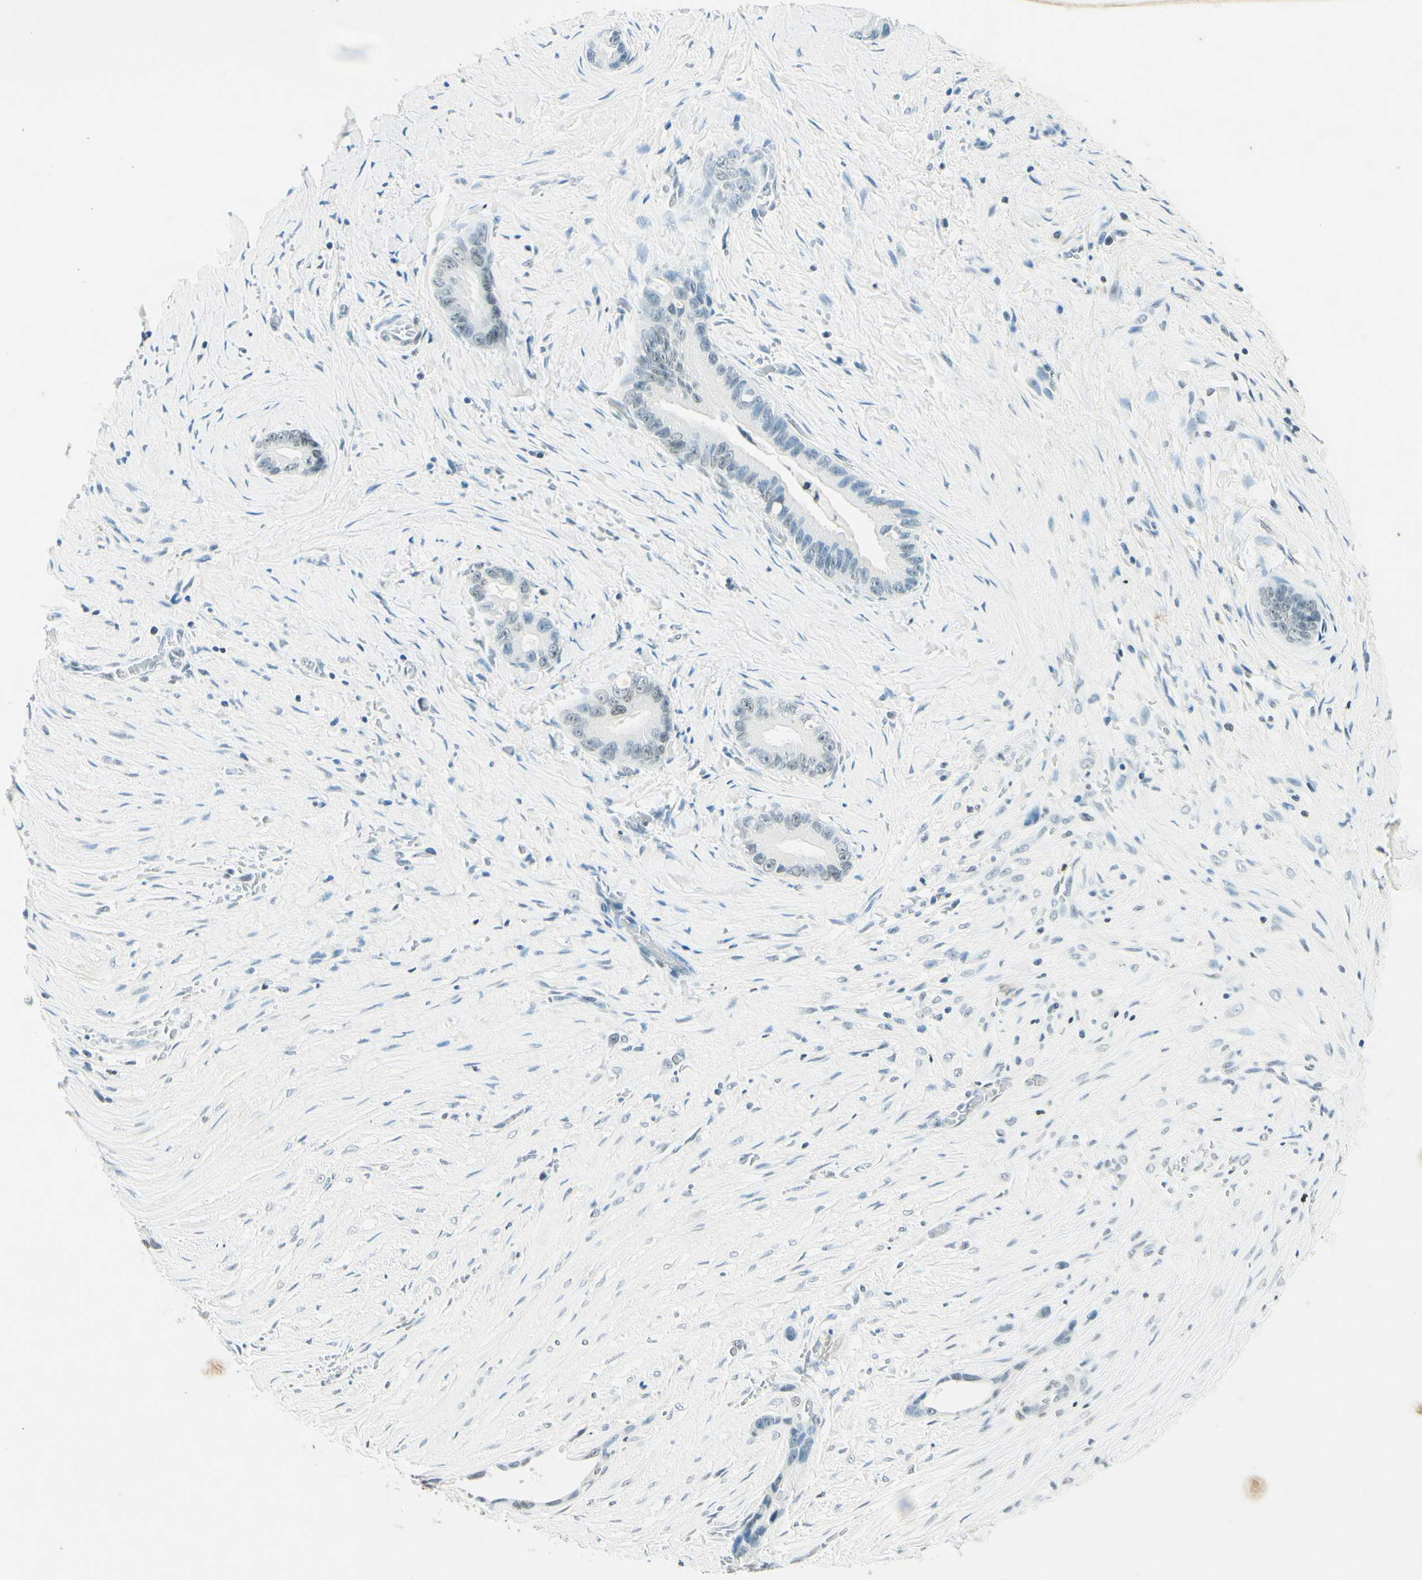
{"staining": {"intensity": "weak", "quantity": "<25%", "location": "nuclear"}, "tissue": "liver cancer", "cell_type": "Tumor cells", "image_type": "cancer", "snomed": [{"axis": "morphology", "description": "Cholangiocarcinoma"}, {"axis": "topography", "description": "Liver"}], "caption": "A high-resolution image shows IHC staining of liver cancer, which exhibits no significant positivity in tumor cells. (DAB immunohistochemistry visualized using brightfield microscopy, high magnification).", "gene": "MSH2", "patient": {"sex": "female", "age": 55}}